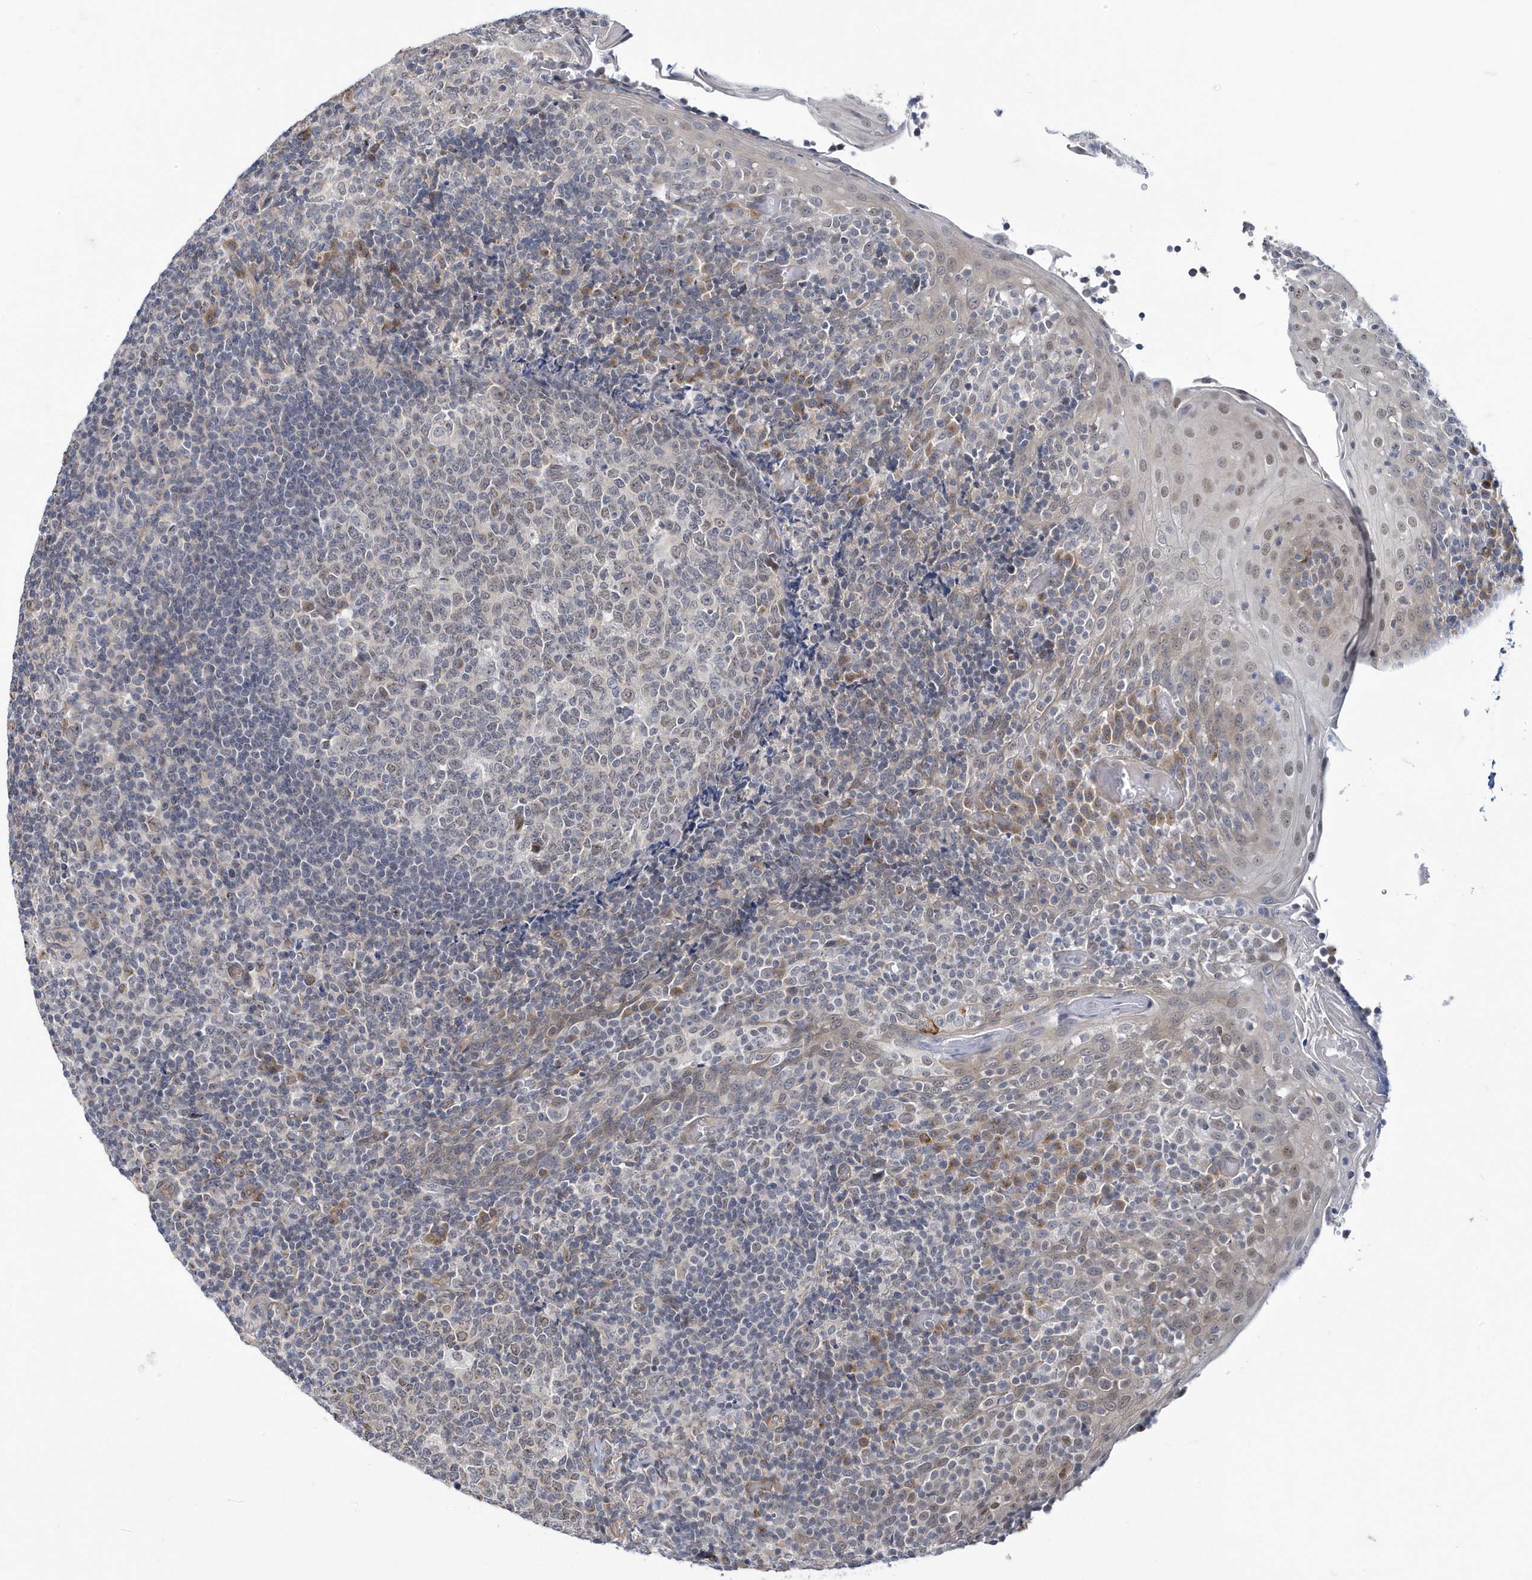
{"staining": {"intensity": "weak", "quantity": "<25%", "location": "nuclear"}, "tissue": "tonsil", "cell_type": "Germinal center cells", "image_type": "normal", "snomed": [{"axis": "morphology", "description": "Normal tissue, NOS"}, {"axis": "topography", "description": "Tonsil"}], "caption": "Germinal center cells are negative for brown protein staining in unremarkable tonsil. (Stains: DAB immunohistochemistry with hematoxylin counter stain, Microscopy: brightfield microscopy at high magnification).", "gene": "ZNF654", "patient": {"sex": "female", "age": 19}}